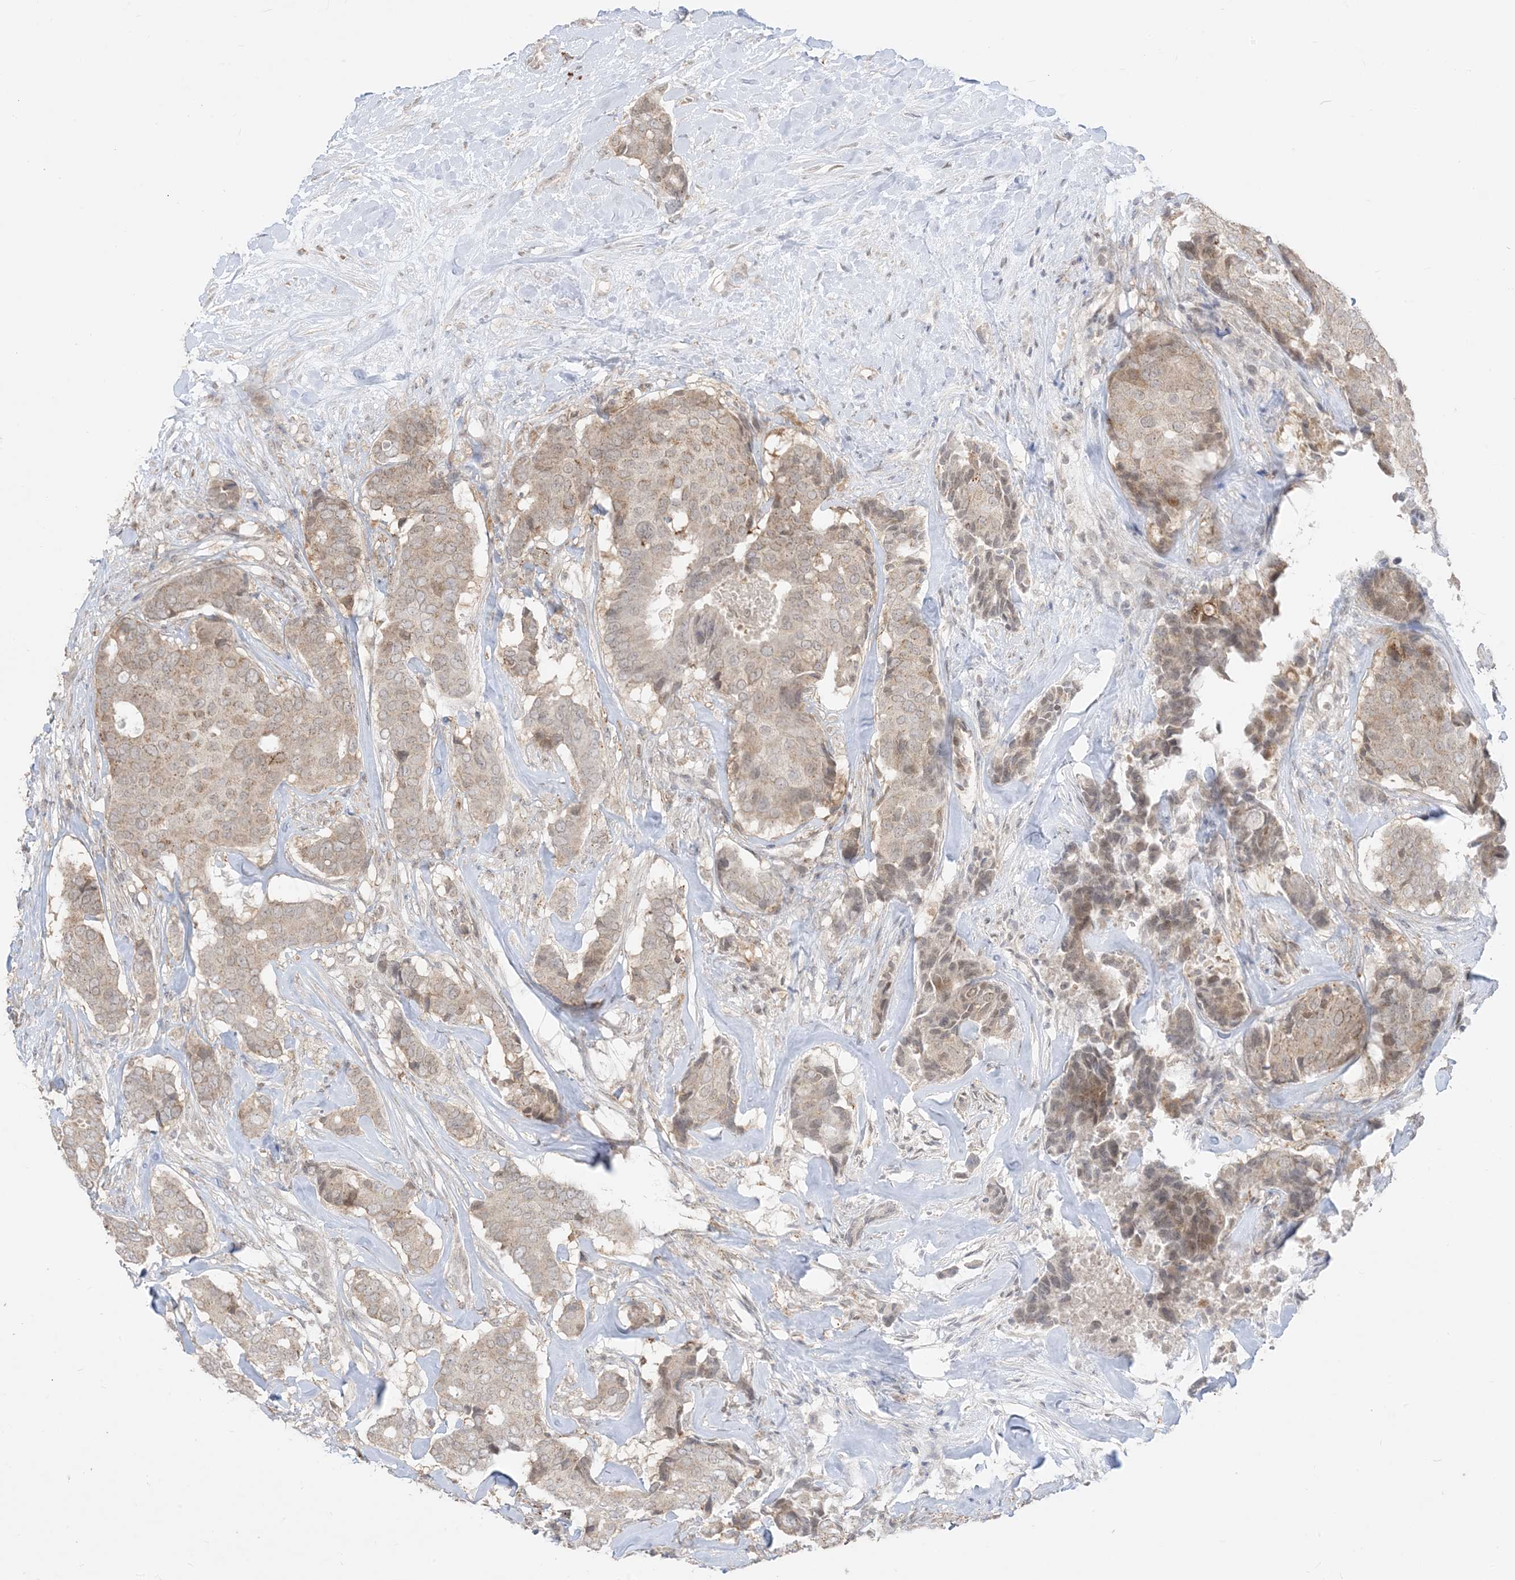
{"staining": {"intensity": "weak", "quantity": "25%-75%", "location": "cytoplasmic/membranous"}, "tissue": "breast cancer", "cell_type": "Tumor cells", "image_type": "cancer", "snomed": [{"axis": "morphology", "description": "Duct carcinoma"}, {"axis": "topography", "description": "Breast"}], "caption": "Brown immunohistochemical staining in breast cancer exhibits weak cytoplasmic/membranous expression in approximately 25%-75% of tumor cells.", "gene": "KANSL3", "patient": {"sex": "female", "age": 75}}